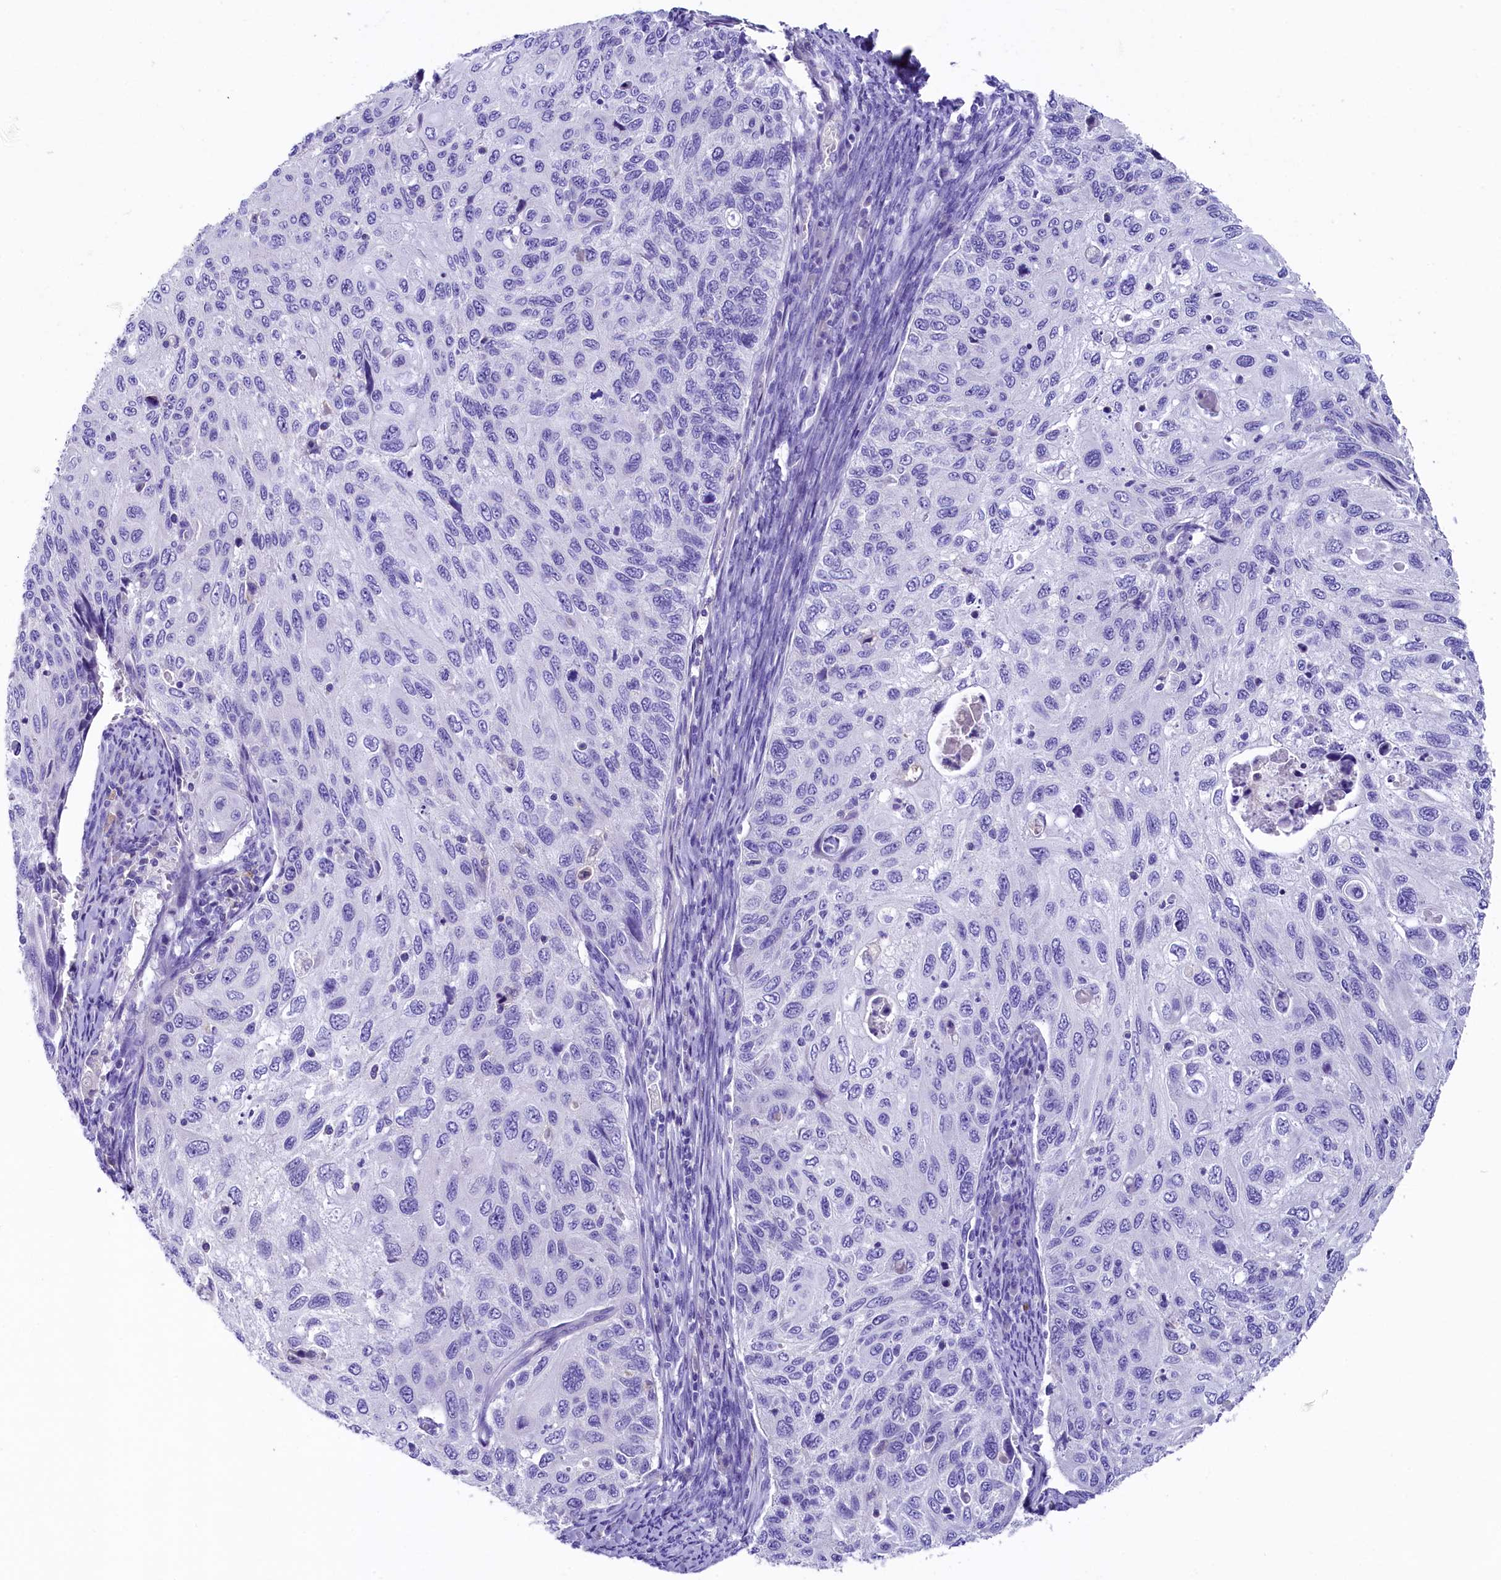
{"staining": {"intensity": "negative", "quantity": "none", "location": "none"}, "tissue": "cervical cancer", "cell_type": "Tumor cells", "image_type": "cancer", "snomed": [{"axis": "morphology", "description": "Squamous cell carcinoma, NOS"}, {"axis": "topography", "description": "Cervix"}], "caption": "Squamous cell carcinoma (cervical) stained for a protein using immunohistochemistry (IHC) shows no staining tumor cells.", "gene": "SKIDA1", "patient": {"sex": "female", "age": 70}}